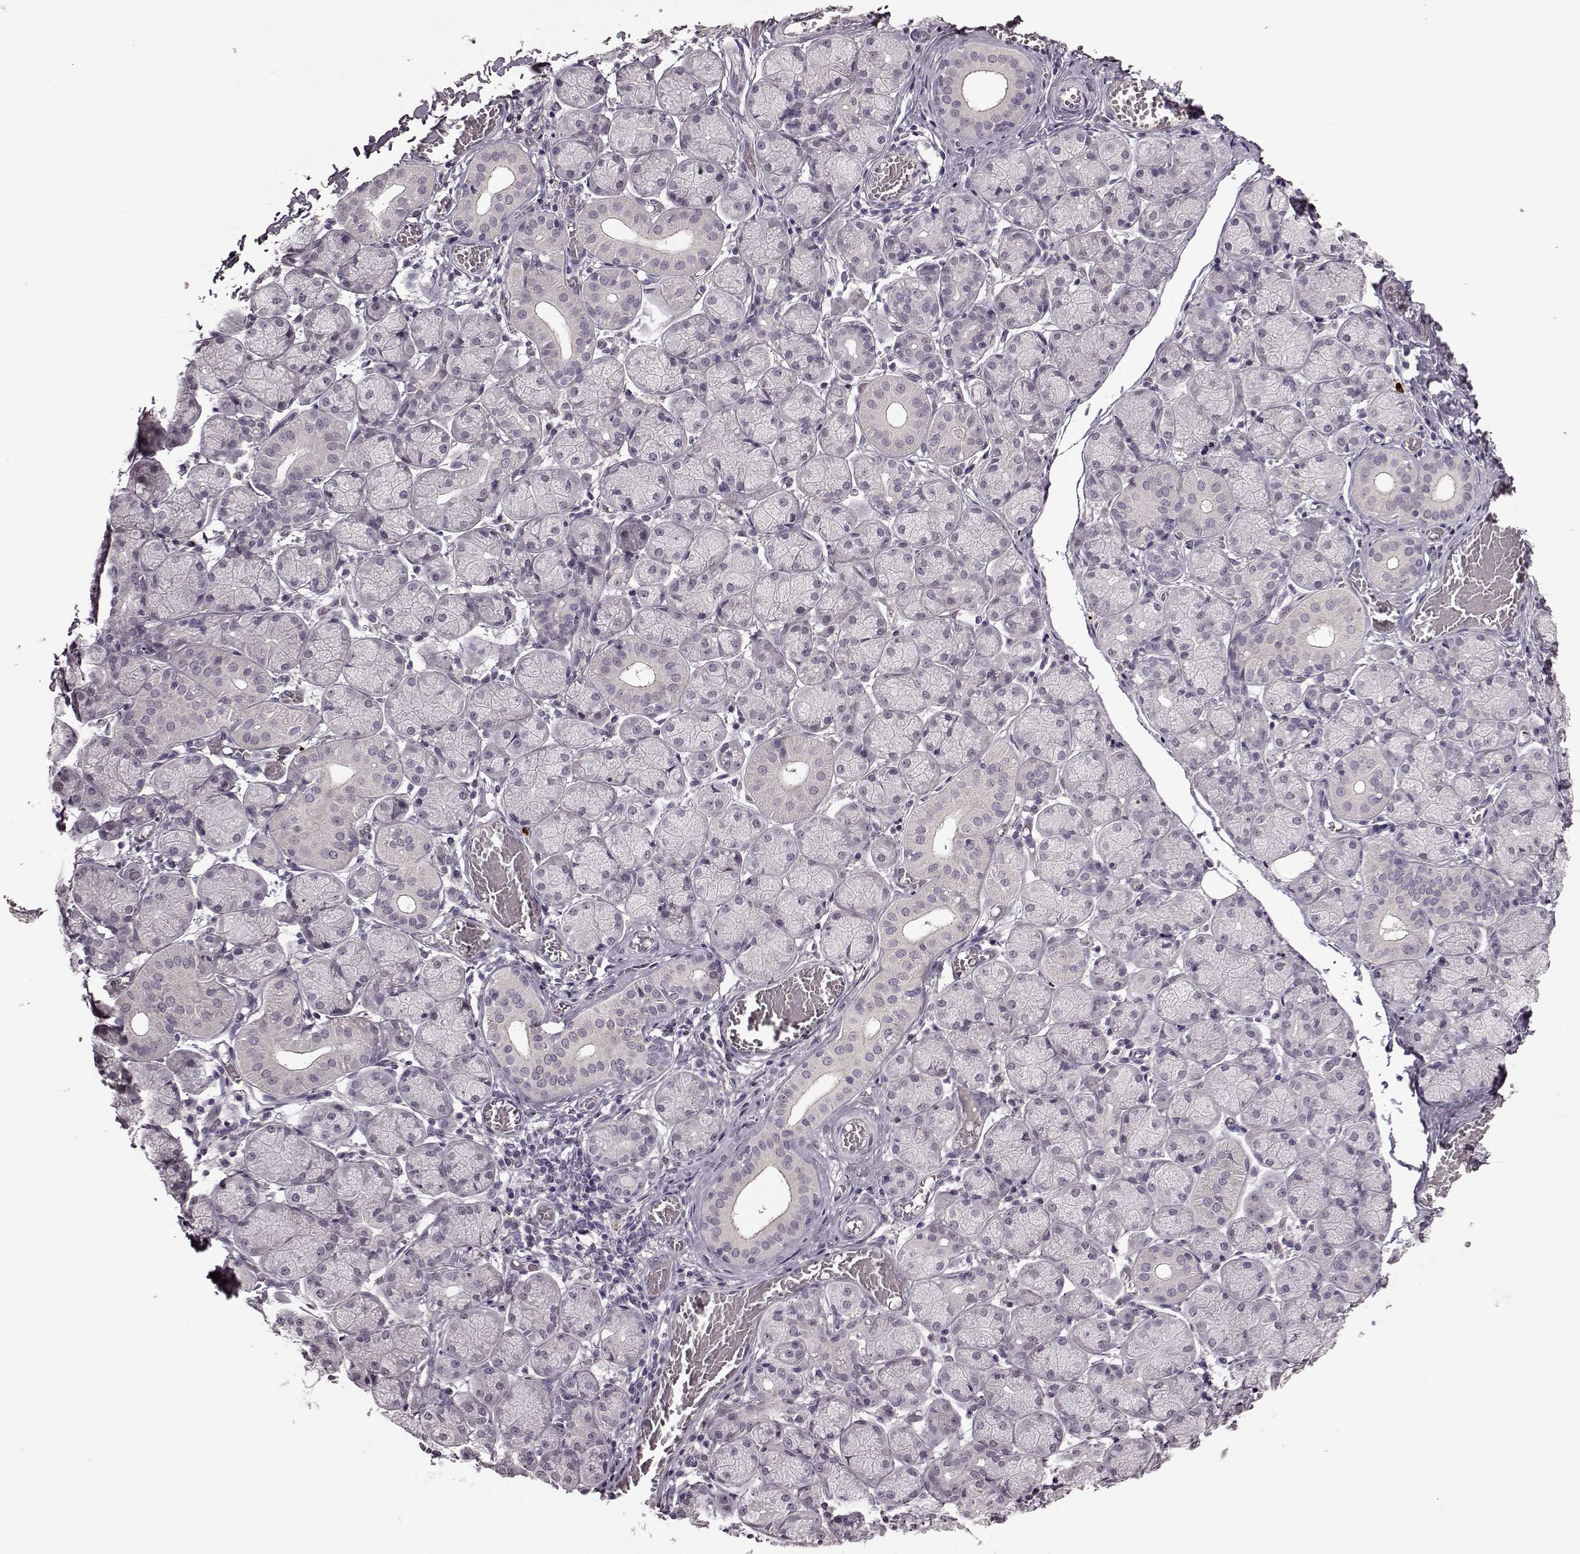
{"staining": {"intensity": "negative", "quantity": "none", "location": "none"}, "tissue": "salivary gland", "cell_type": "Glandular cells", "image_type": "normal", "snomed": [{"axis": "morphology", "description": "Normal tissue, NOS"}, {"axis": "topography", "description": "Salivary gland"}, {"axis": "topography", "description": "Peripheral nerve tissue"}], "caption": "IHC micrograph of unremarkable salivary gland: human salivary gland stained with DAB (3,3'-diaminobenzidine) displays no significant protein expression in glandular cells. (Immunohistochemistry (ihc), brightfield microscopy, high magnification).", "gene": "CNGA3", "patient": {"sex": "female", "age": 24}}